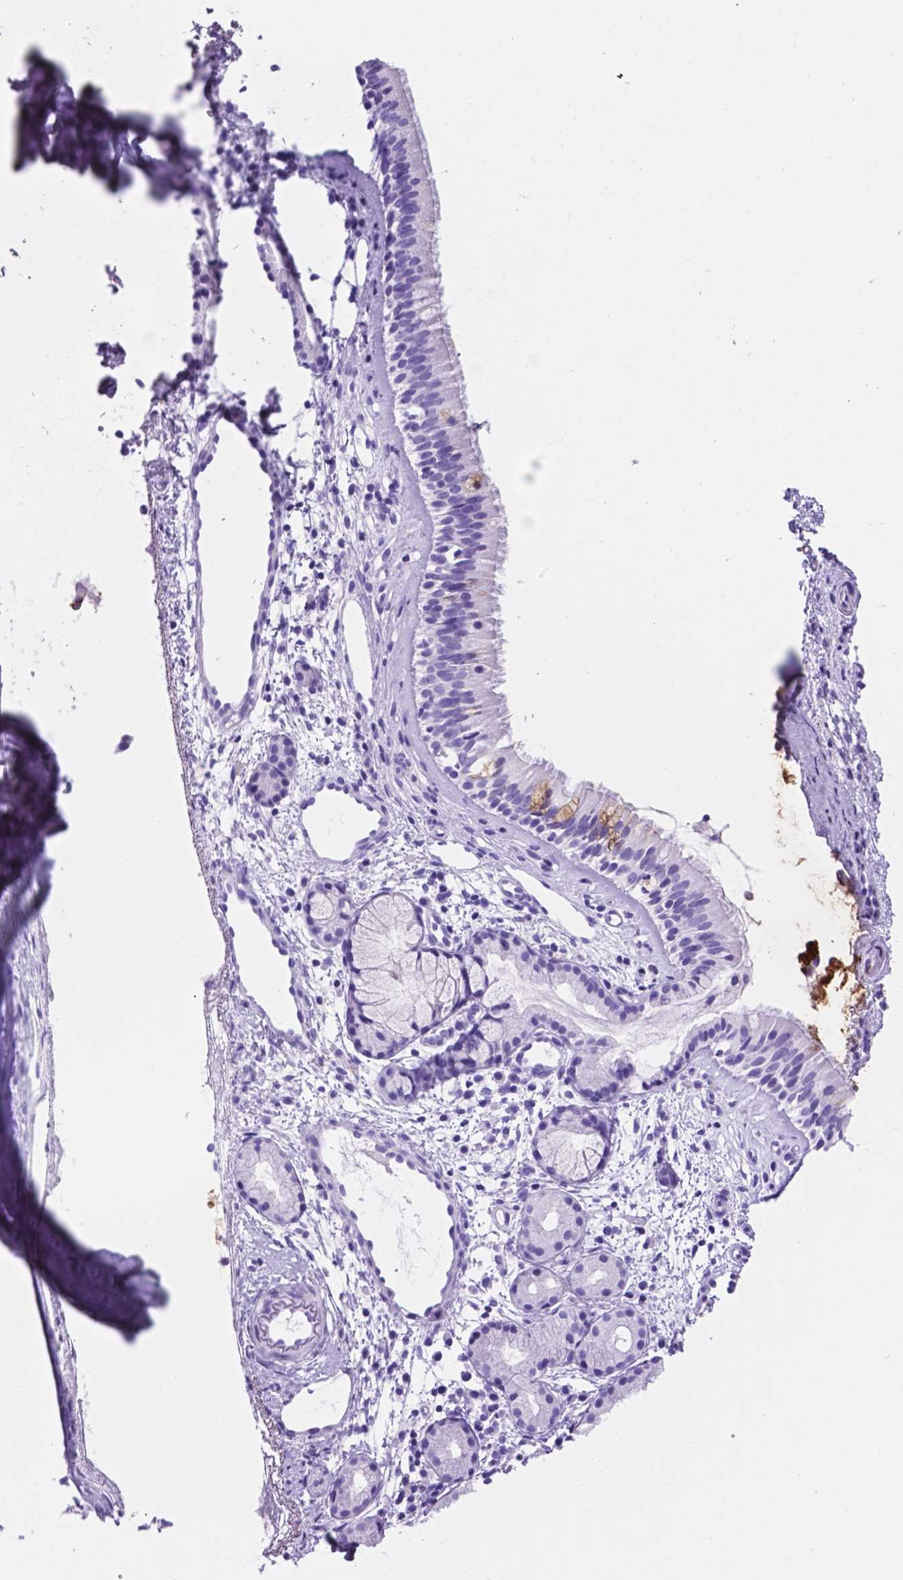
{"staining": {"intensity": "strong", "quantity": "<25%", "location": "cytoplasmic/membranous"}, "tissue": "nasopharynx", "cell_type": "Respiratory epithelial cells", "image_type": "normal", "snomed": [{"axis": "morphology", "description": "Normal tissue, NOS"}, {"axis": "topography", "description": "Nasopharynx"}], "caption": "Human nasopharynx stained with a brown dye shows strong cytoplasmic/membranous positive expression in approximately <25% of respiratory epithelial cells.", "gene": "C17orf107", "patient": {"sex": "female", "age": 52}}